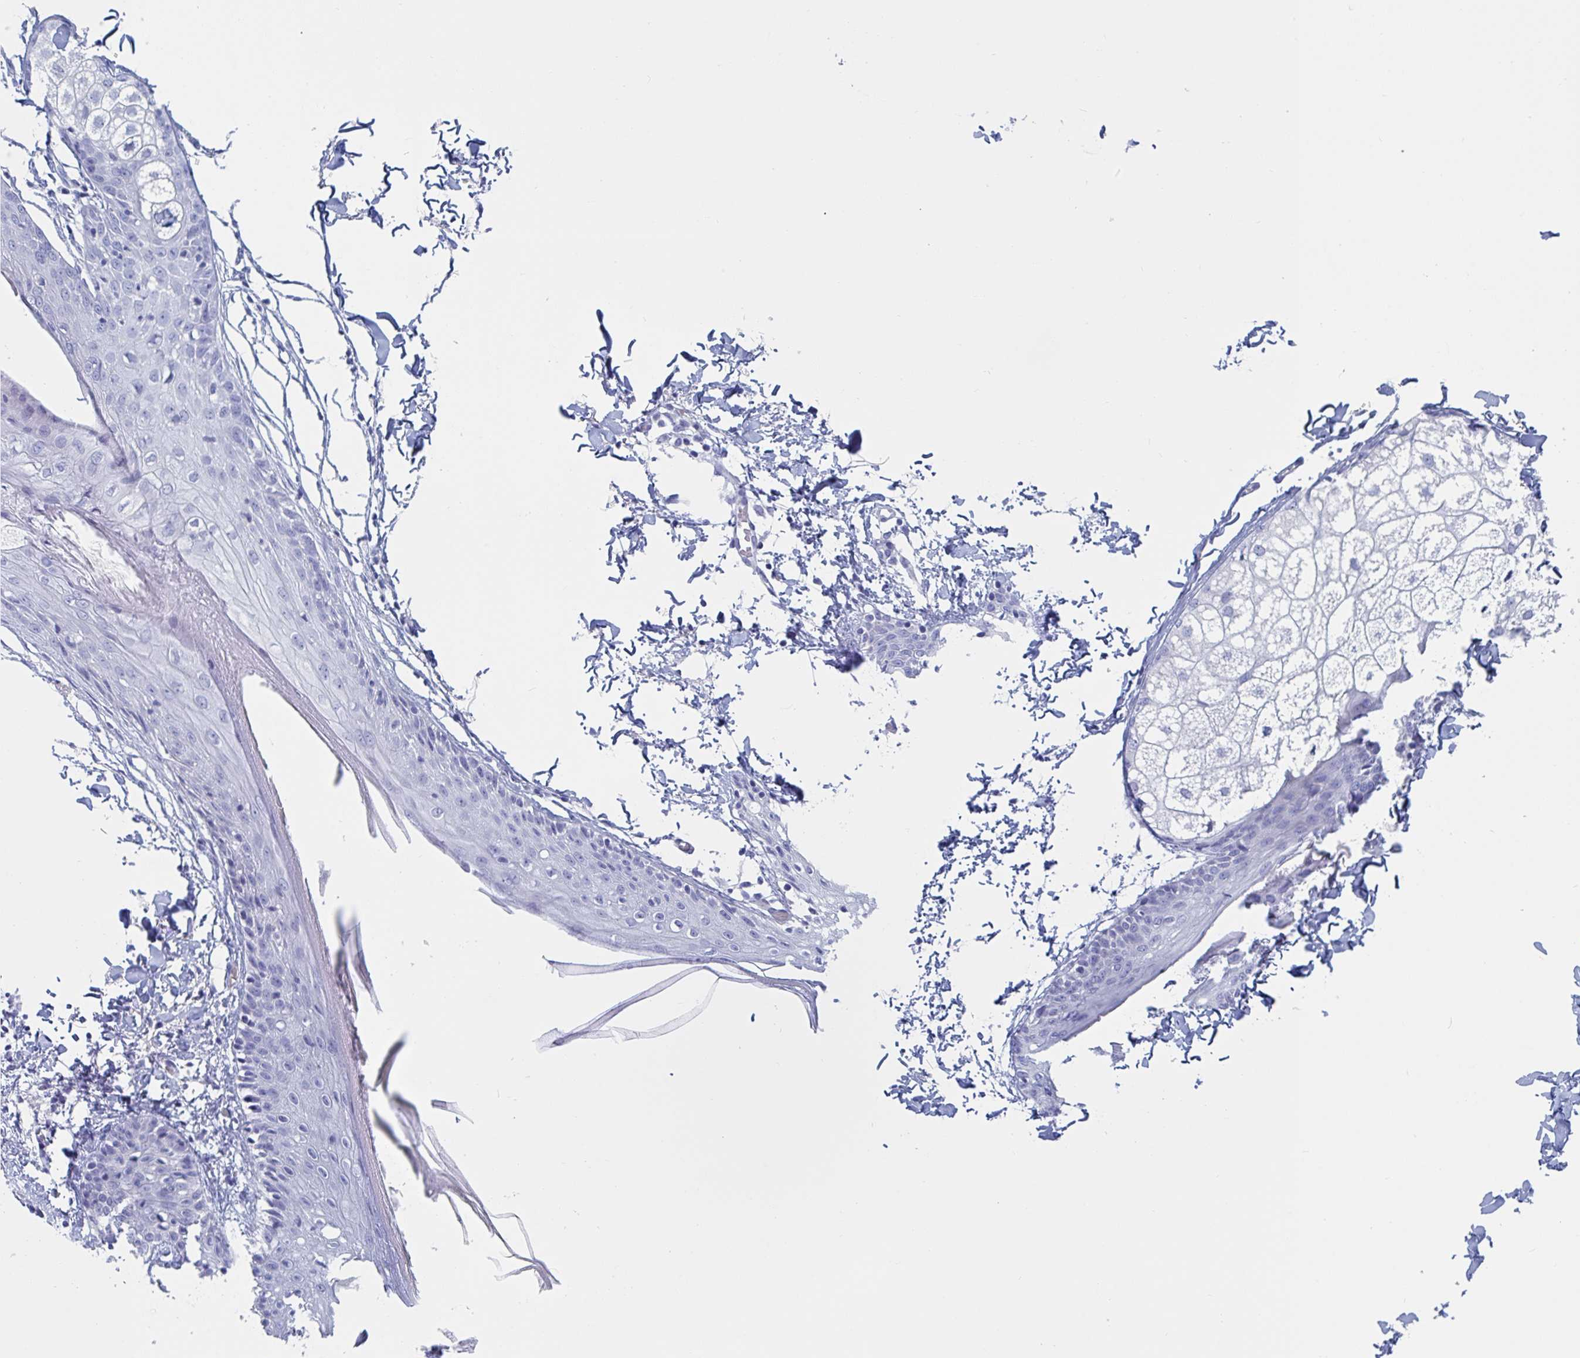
{"staining": {"intensity": "negative", "quantity": "none", "location": "none"}, "tissue": "skin", "cell_type": "Fibroblasts", "image_type": "normal", "snomed": [{"axis": "morphology", "description": "Normal tissue, NOS"}, {"axis": "topography", "description": "Skin"}], "caption": "The IHC image has no significant positivity in fibroblasts of skin.", "gene": "DPEP3", "patient": {"sex": "male", "age": 16}}